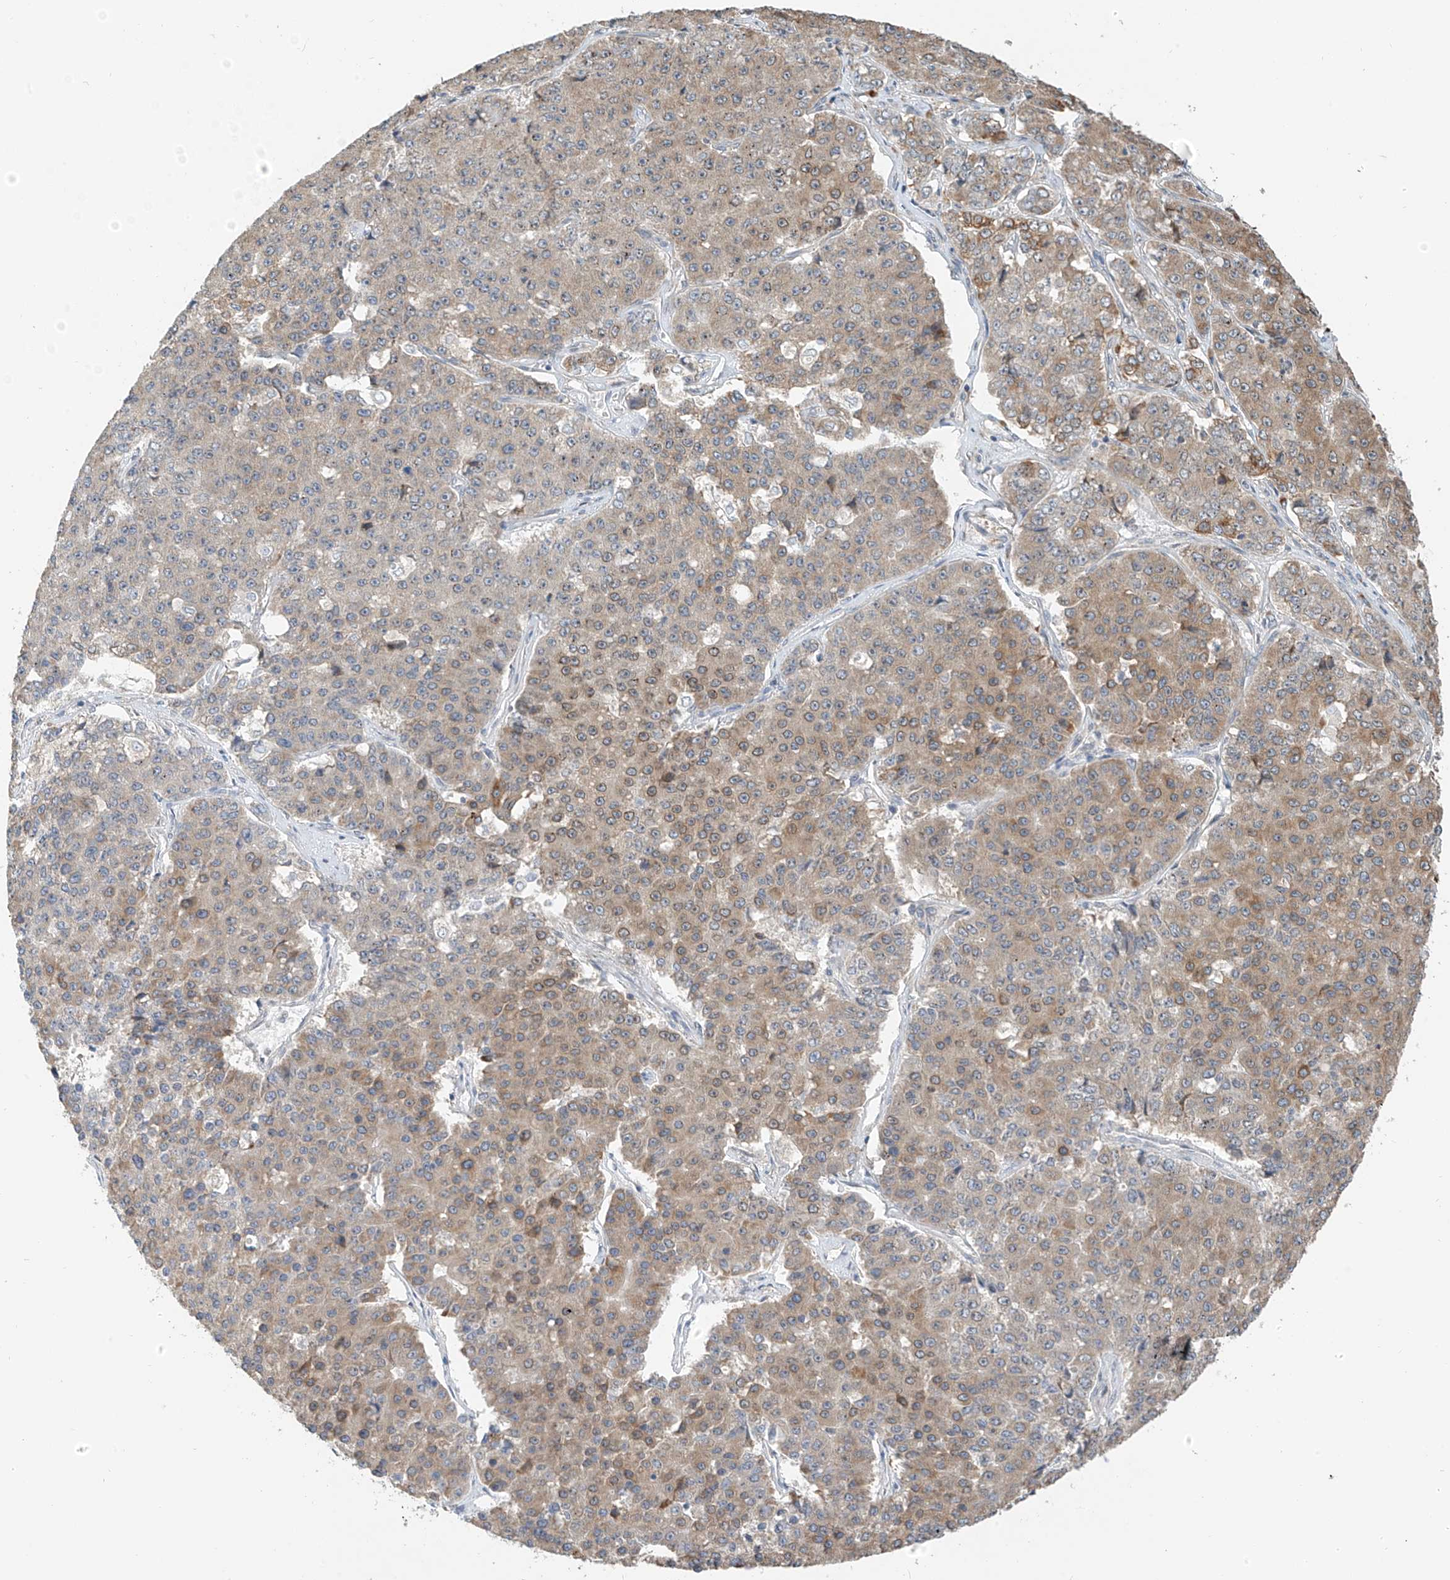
{"staining": {"intensity": "moderate", "quantity": "25%-75%", "location": "cytoplasmic/membranous"}, "tissue": "pancreatic cancer", "cell_type": "Tumor cells", "image_type": "cancer", "snomed": [{"axis": "morphology", "description": "Adenocarcinoma, NOS"}, {"axis": "topography", "description": "Pancreas"}], "caption": "Immunohistochemical staining of adenocarcinoma (pancreatic) shows moderate cytoplasmic/membranous protein expression in about 25%-75% of tumor cells.", "gene": "PPA2", "patient": {"sex": "male", "age": 50}}